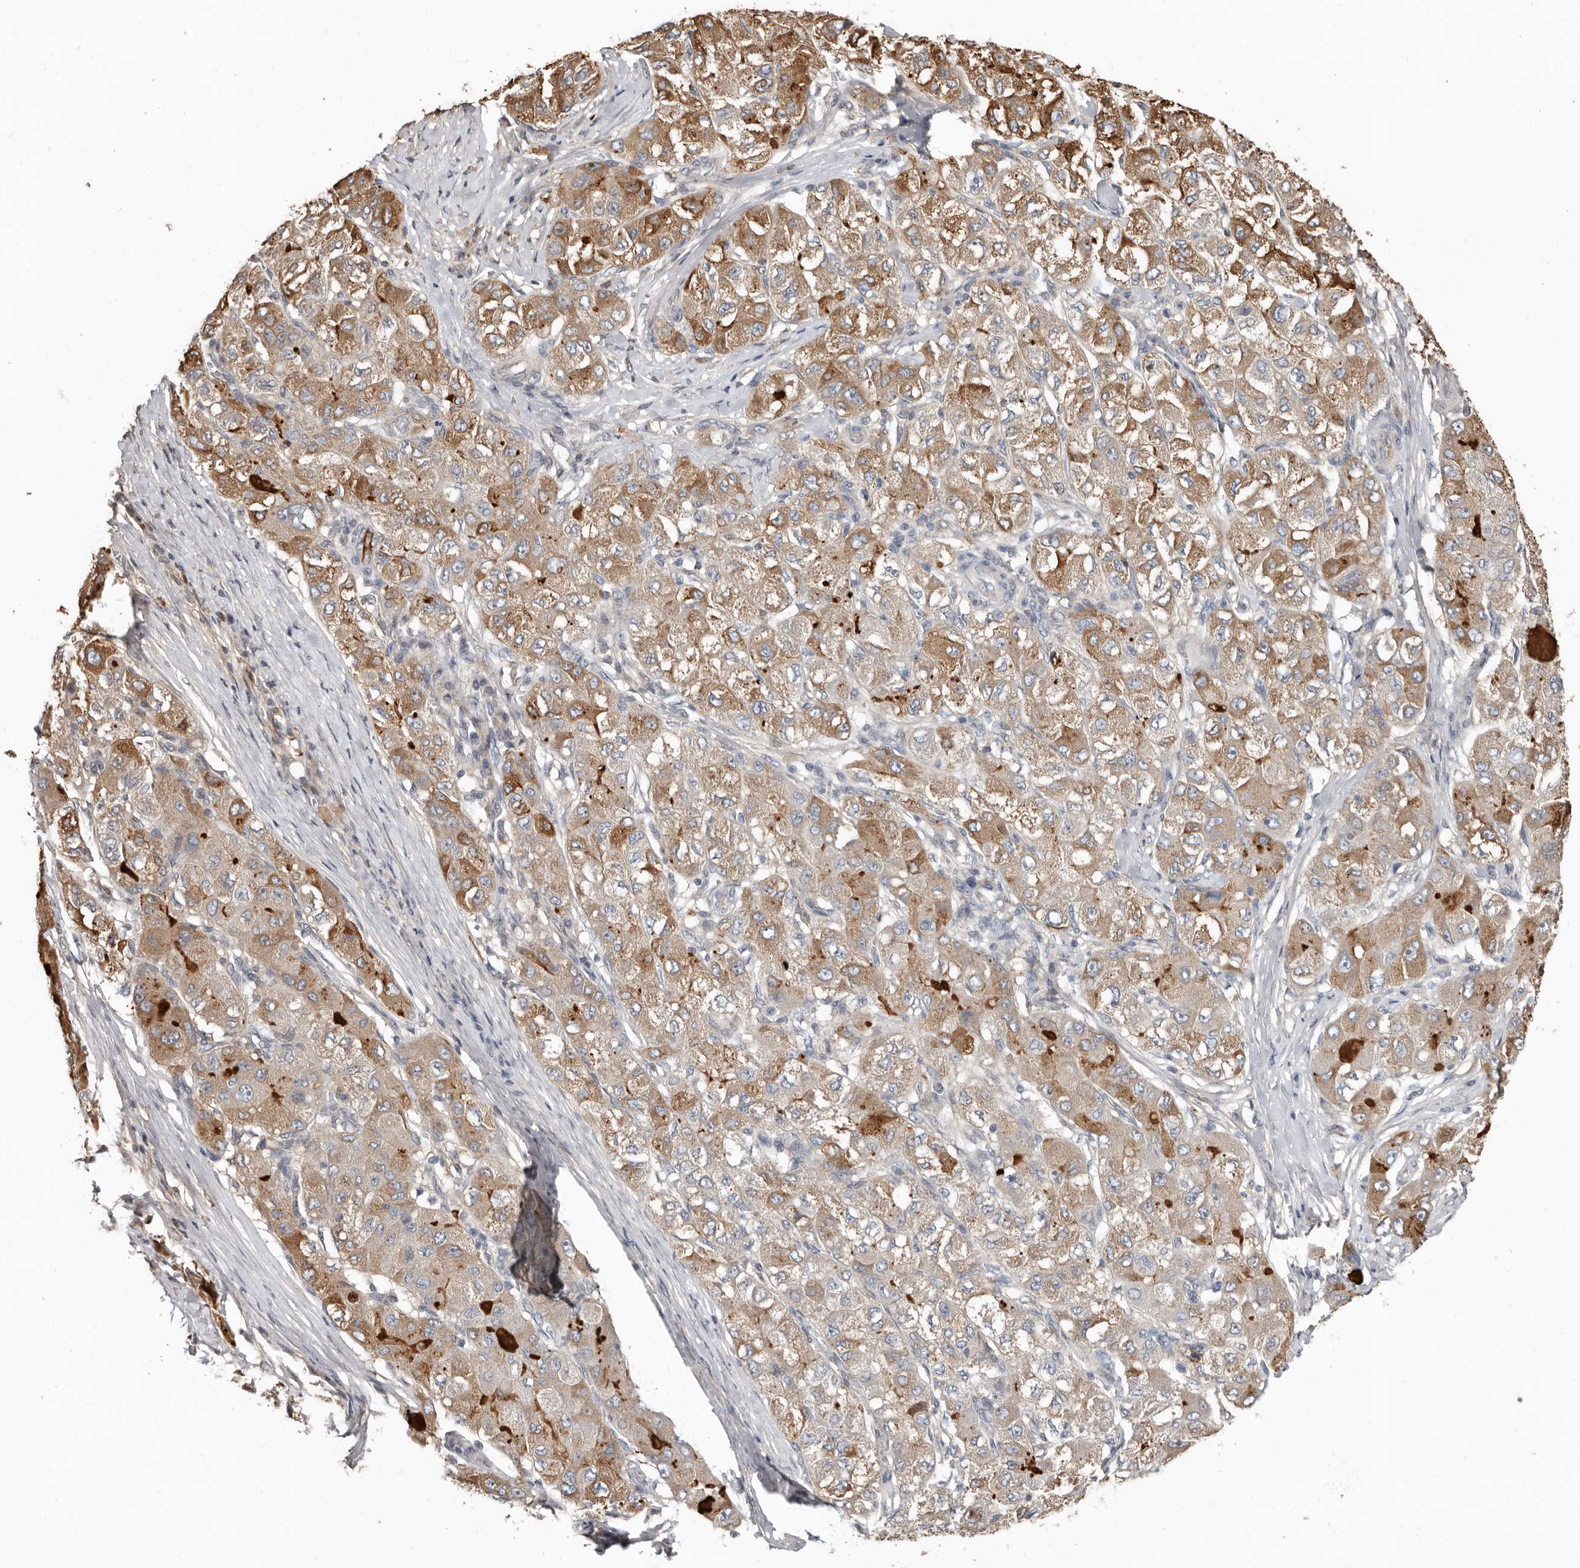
{"staining": {"intensity": "moderate", "quantity": "25%-75%", "location": "cytoplasmic/membranous"}, "tissue": "liver cancer", "cell_type": "Tumor cells", "image_type": "cancer", "snomed": [{"axis": "morphology", "description": "Carcinoma, Hepatocellular, NOS"}, {"axis": "topography", "description": "Liver"}], "caption": "Hepatocellular carcinoma (liver) was stained to show a protein in brown. There is medium levels of moderate cytoplasmic/membranous expression in approximately 25%-75% of tumor cells.", "gene": "LRGUK", "patient": {"sex": "male", "age": 80}}